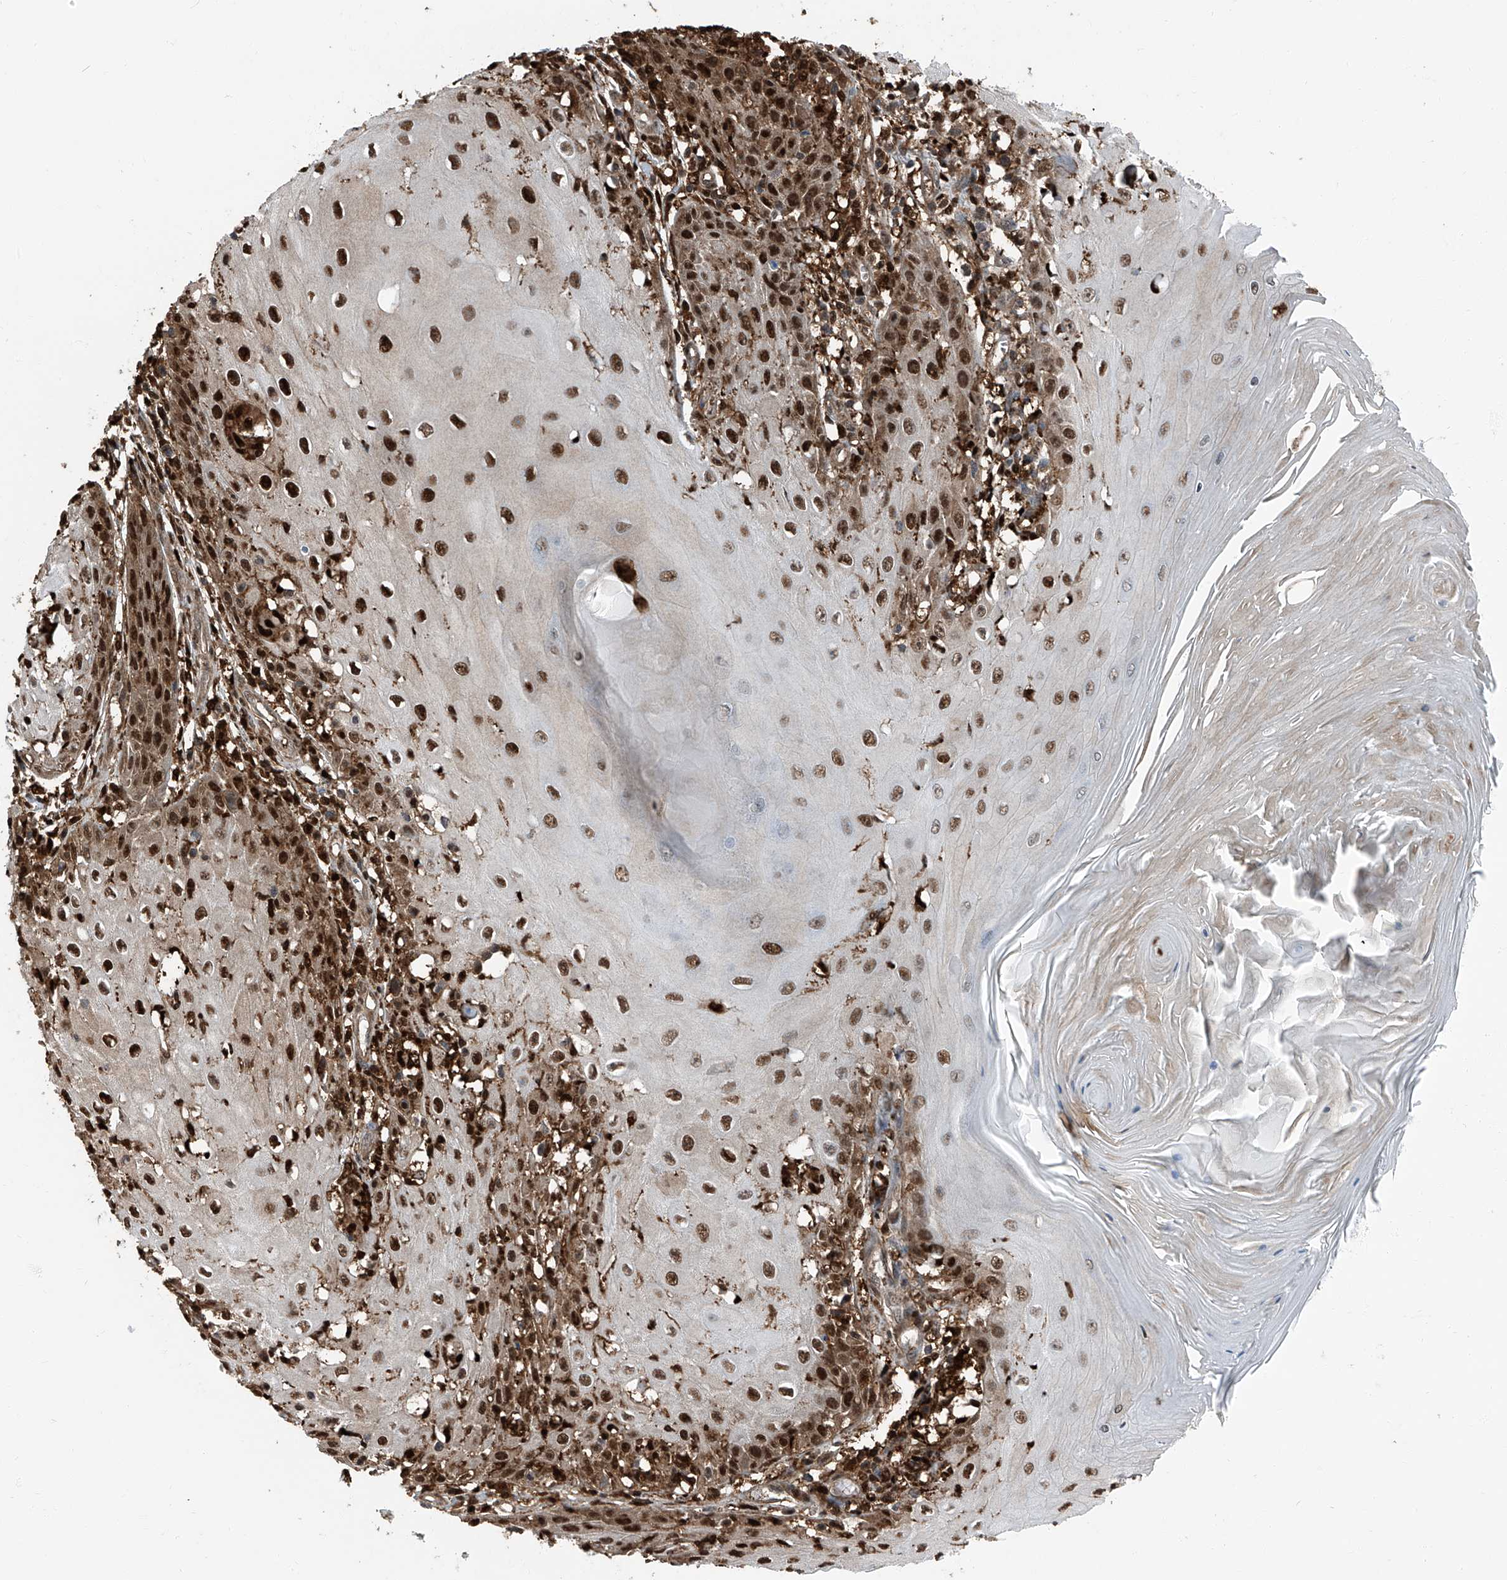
{"staining": {"intensity": "strong", "quantity": ">75%", "location": "nuclear"}, "tissue": "skin cancer", "cell_type": "Tumor cells", "image_type": "cancer", "snomed": [{"axis": "morphology", "description": "Squamous cell carcinoma, NOS"}, {"axis": "topography", "description": "Skin"}], "caption": "Strong nuclear positivity for a protein is identified in about >75% of tumor cells of skin squamous cell carcinoma using immunohistochemistry.", "gene": "PSMB10", "patient": {"sex": "female", "age": 73}}